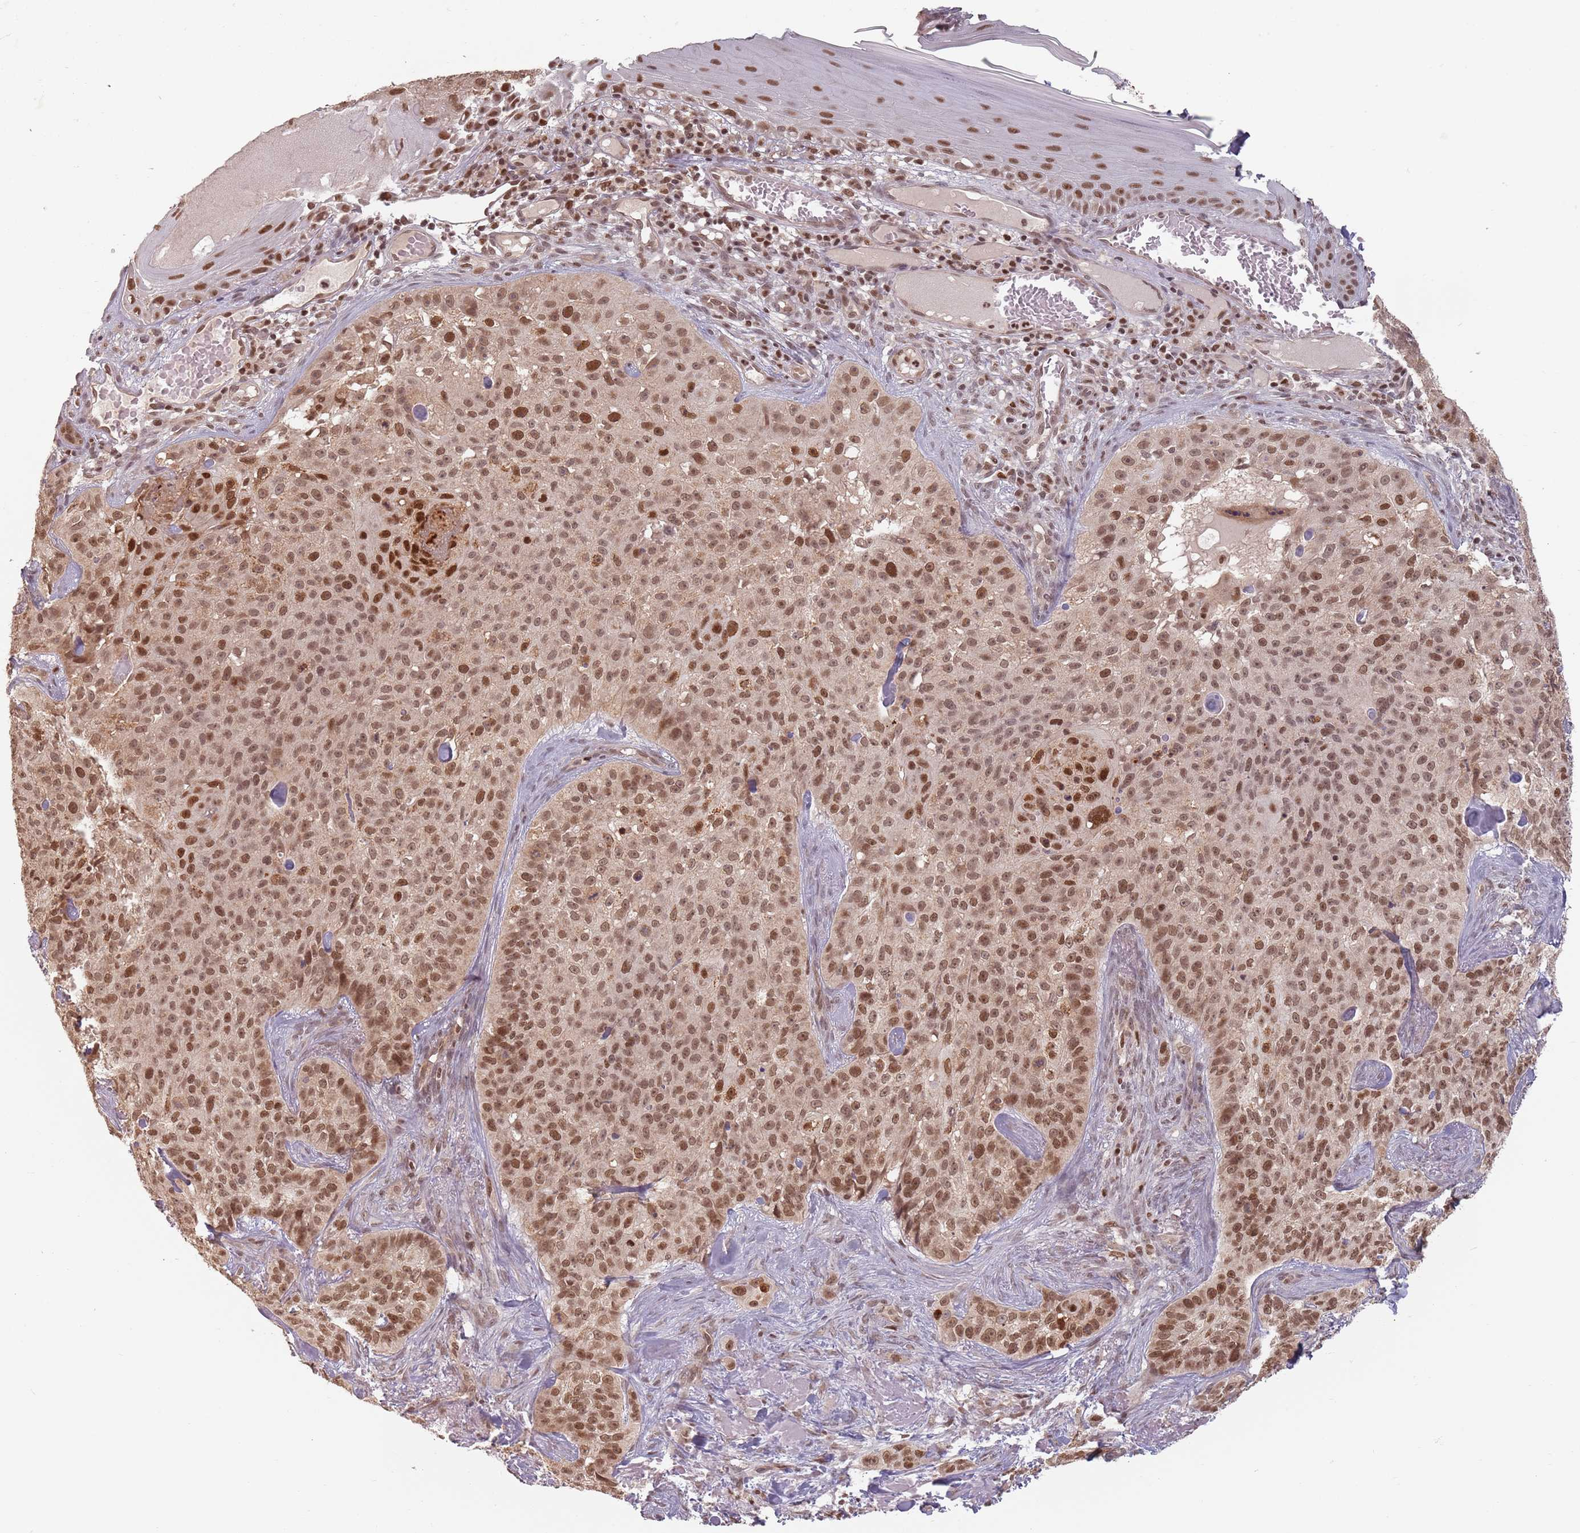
{"staining": {"intensity": "strong", "quantity": ">75%", "location": "nuclear"}, "tissue": "skin cancer", "cell_type": "Tumor cells", "image_type": "cancer", "snomed": [{"axis": "morphology", "description": "Basal cell carcinoma"}, {"axis": "topography", "description": "Skin"}], "caption": "A brown stain labels strong nuclear expression of a protein in human skin cancer (basal cell carcinoma) tumor cells. (brown staining indicates protein expression, while blue staining denotes nuclei).", "gene": "NUP50", "patient": {"sex": "female", "age": 92}}